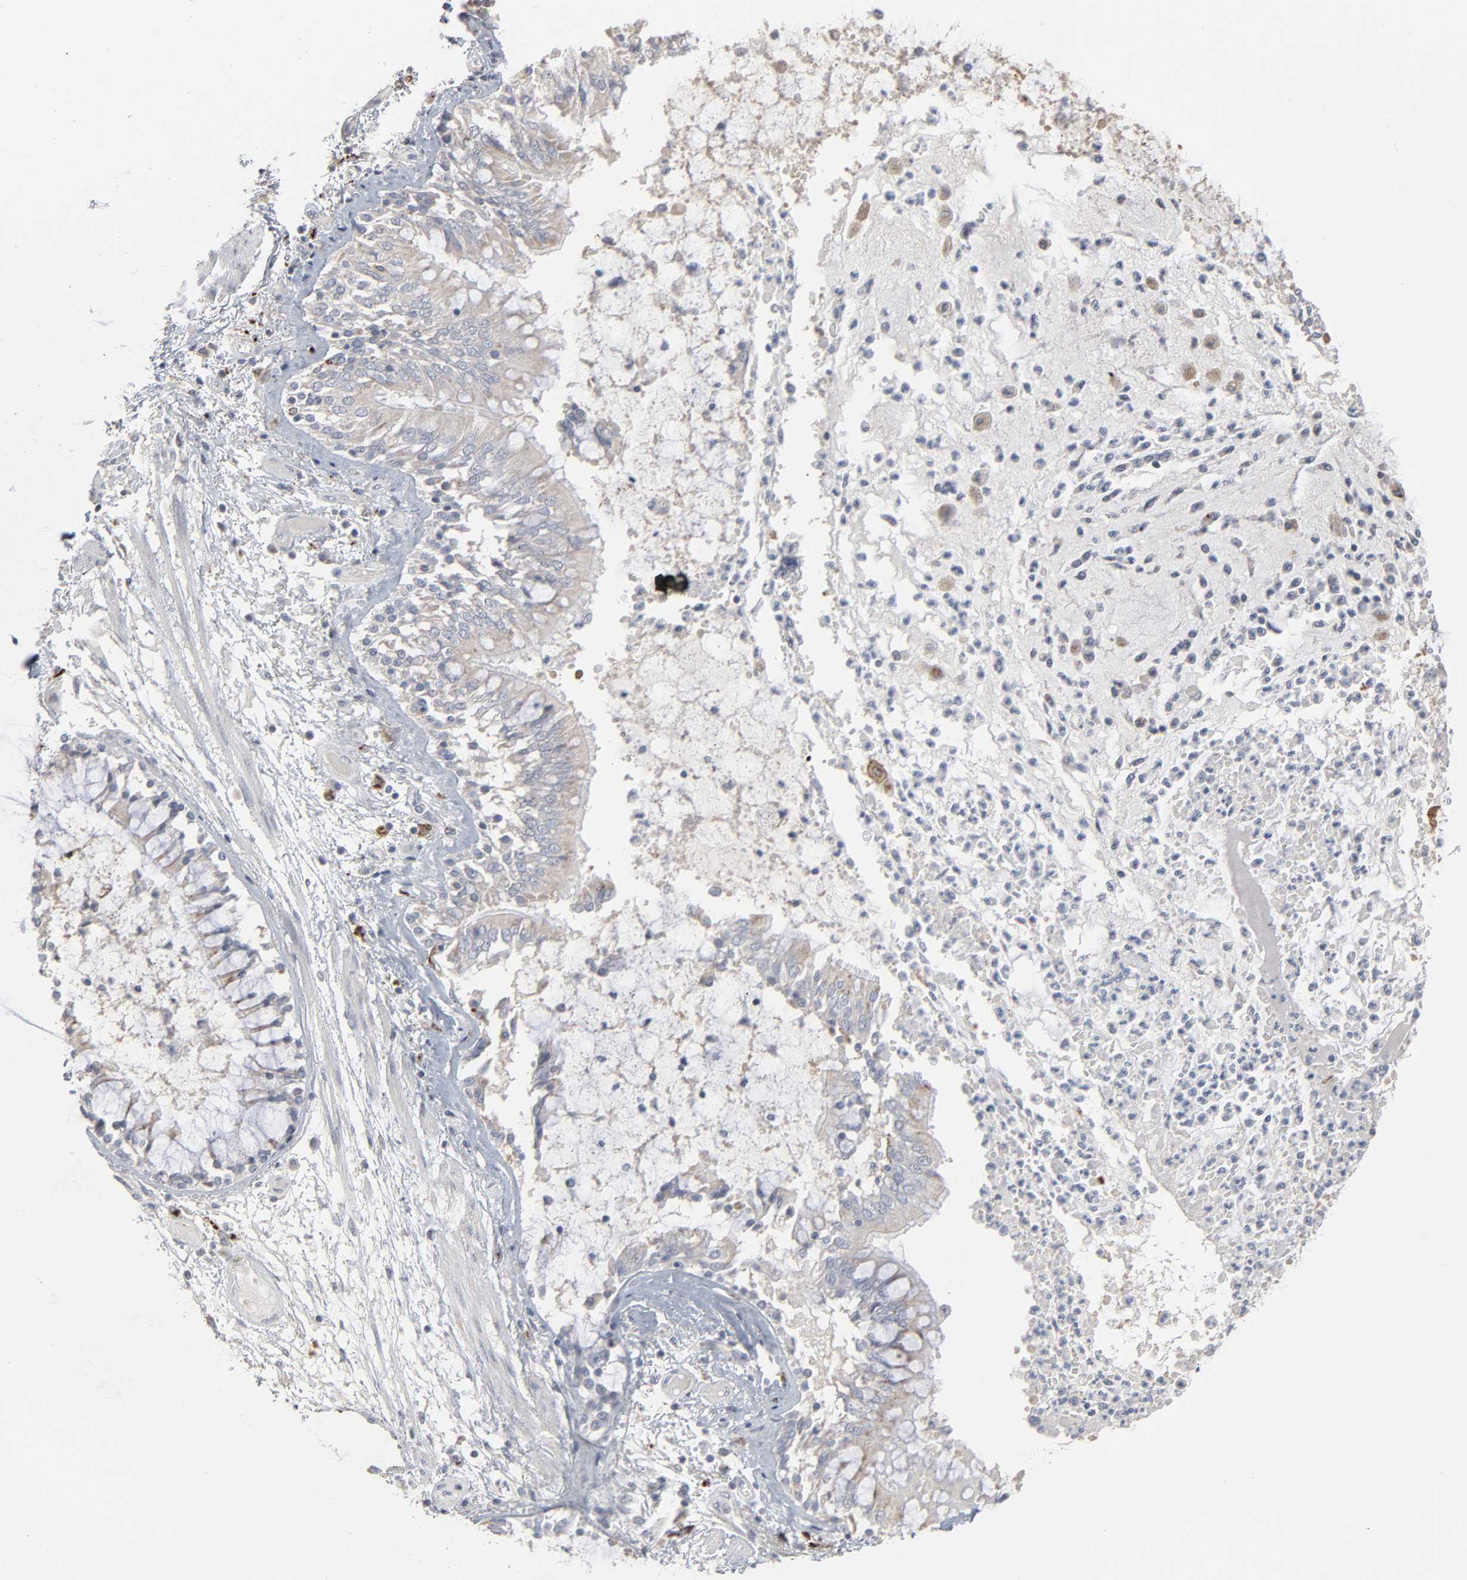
{"staining": {"intensity": "weak", "quantity": ">75%", "location": "cytoplasmic/membranous"}, "tissue": "bronchus", "cell_type": "Respiratory epithelial cells", "image_type": "normal", "snomed": [{"axis": "morphology", "description": "Normal tissue, NOS"}, {"axis": "topography", "description": "Cartilage tissue"}, {"axis": "topography", "description": "Bronchus"}, {"axis": "topography", "description": "Lung"}], "caption": "Immunohistochemistry photomicrograph of normal bronchus: human bronchus stained using immunohistochemistry shows low levels of weak protein expression localized specifically in the cytoplasmic/membranous of respiratory epithelial cells, appearing as a cytoplasmic/membranous brown color.", "gene": "POMT2", "patient": {"sex": "female", "age": 49}}